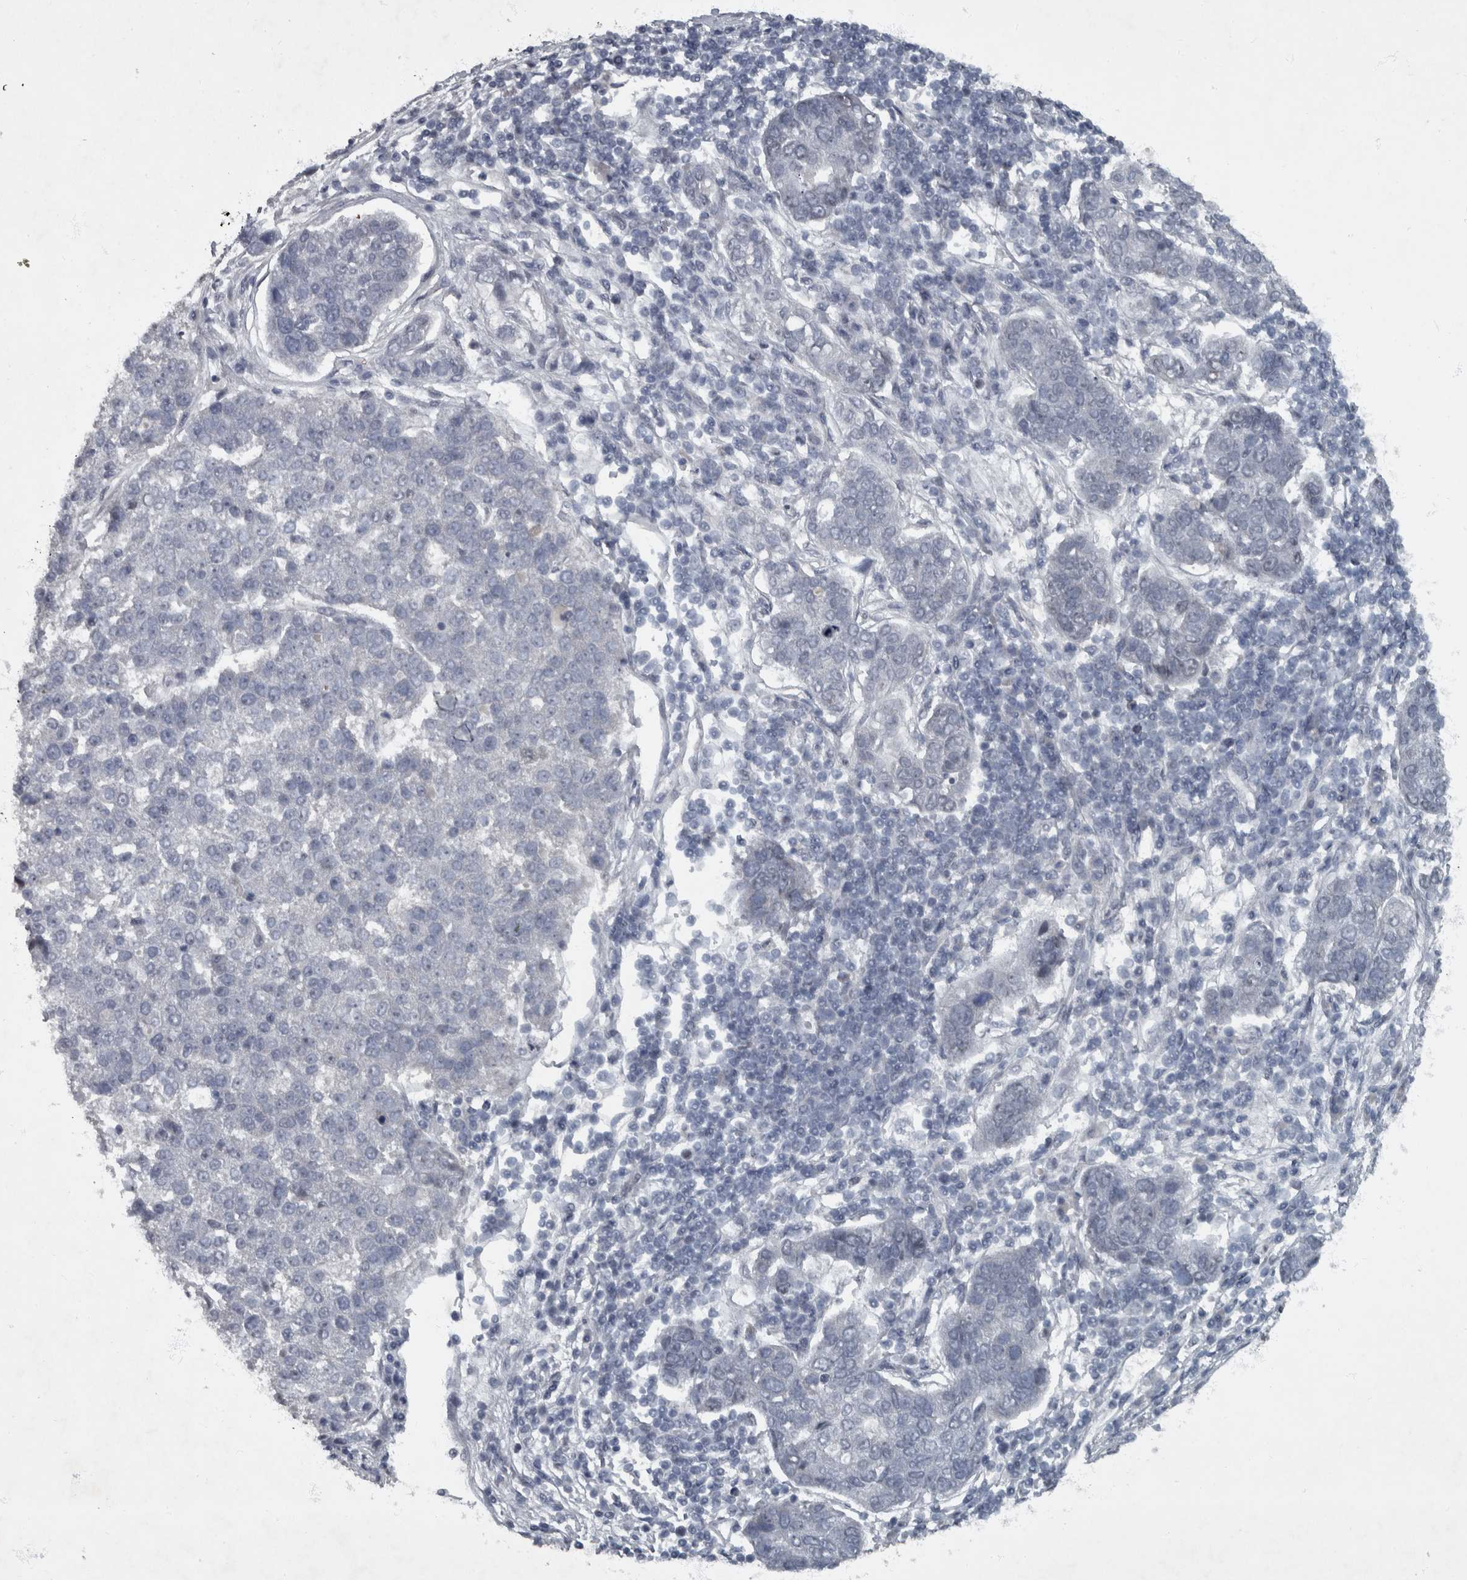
{"staining": {"intensity": "negative", "quantity": "none", "location": "none"}, "tissue": "pancreatic cancer", "cell_type": "Tumor cells", "image_type": "cancer", "snomed": [{"axis": "morphology", "description": "Adenocarcinoma, NOS"}, {"axis": "topography", "description": "Pancreas"}], "caption": "IHC image of human pancreatic cancer (adenocarcinoma) stained for a protein (brown), which demonstrates no expression in tumor cells.", "gene": "WDR33", "patient": {"sex": "female", "age": 61}}